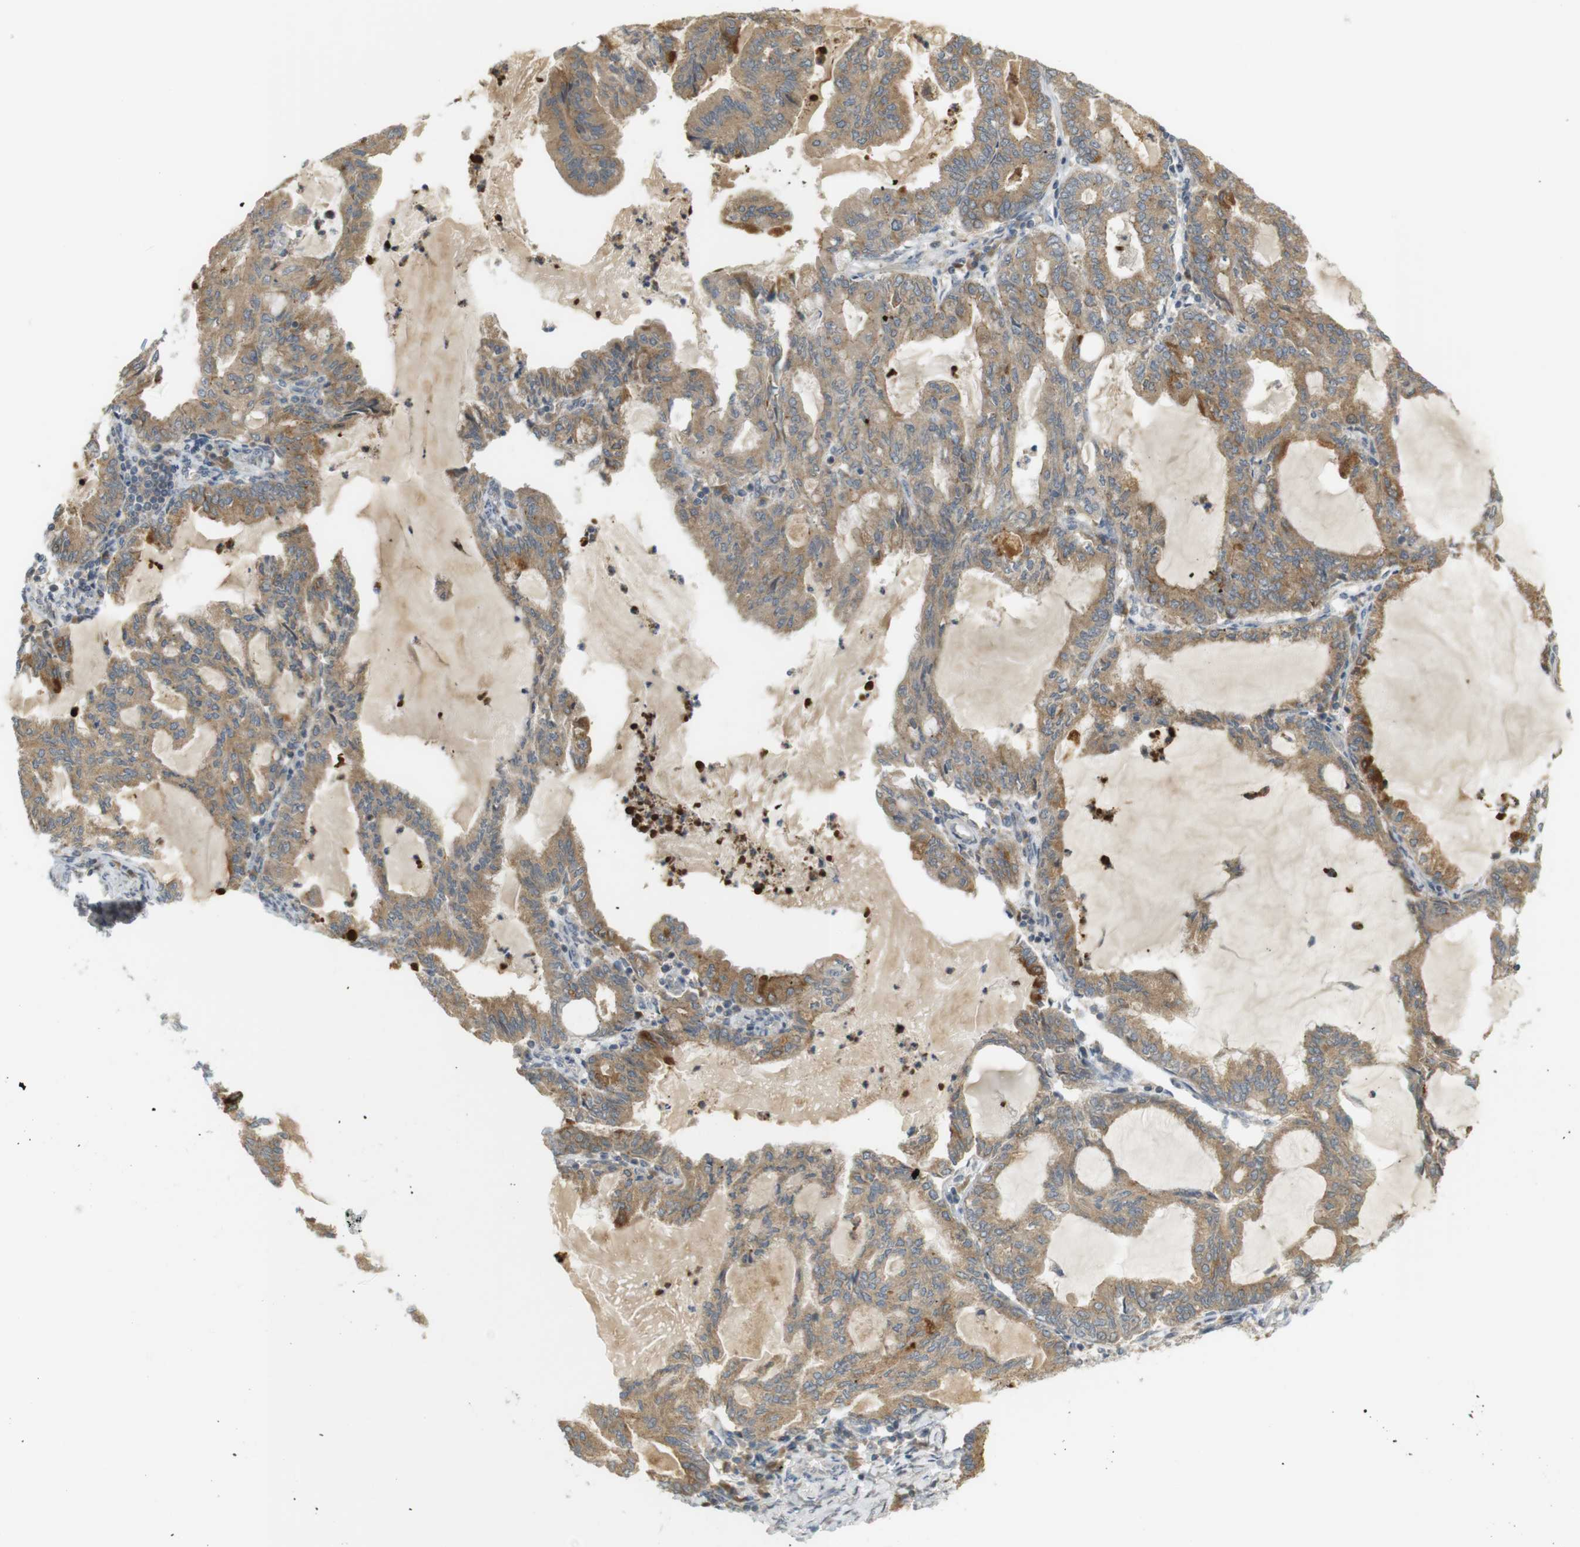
{"staining": {"intensity": "moderate", "quantity": ">75%", "location": "cytoplasmic/membranous"}, "tissue": "endometrial cancer", "cell_type": "Tumor cells", "image_type": "cancer", "snomed": [{"axis": "morphology", "description": "Adenocarcinoma, NOS"}, {"axis": "topography", "description": "Endometrium"}], "caption": "A brown stain shows moderate cytoplasmic/membranous staining of a protein in human adenocarcinoma (endometrial) tumor cells.", "gene": "CLRN3", "patient": {"sex": "female", "age": 86}}